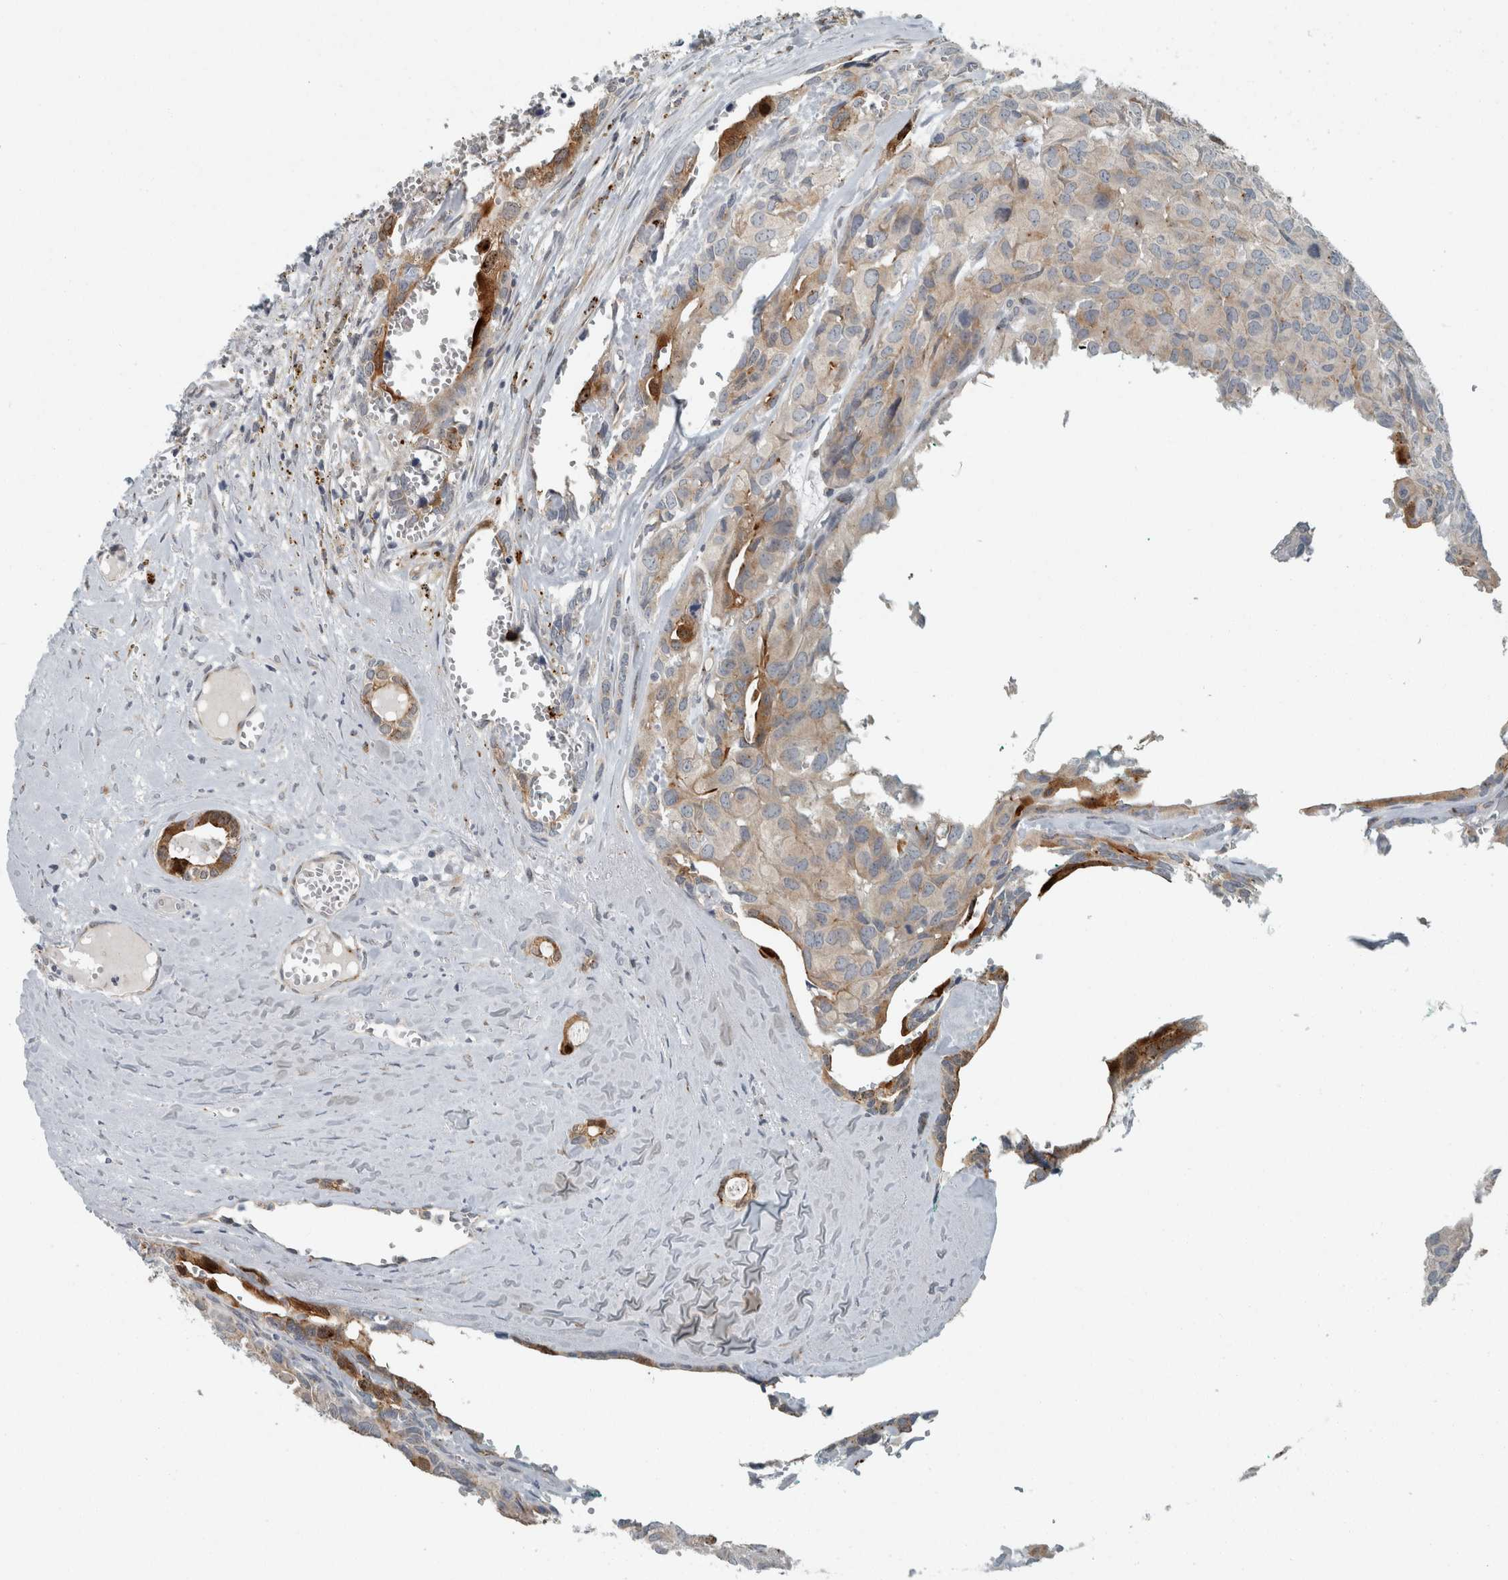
{"staining": {"intensity": "moderate", "quantity": "25%-75%", "location": "cytoplasmic/membranous"}, "tissue": "head and neck cancer", "cell_type": "Tumor cells", "image_type": "cancer", "snomed": [{"axis": "morphology", "description": "Adenocarcinoma, NOS"}, {"axis": "topography", "description": "Salivary gland, NOS"}, {"axis": "topography", "description": "Head-Neck"}], "caption": "Moderate cytoplasmic/membranous protein staining is appreciated in approximately 25%-75% of tumor cells in head and neck cancer.", "gene": "KIF1C", "patient": {"sex": "female", "age": 76}}